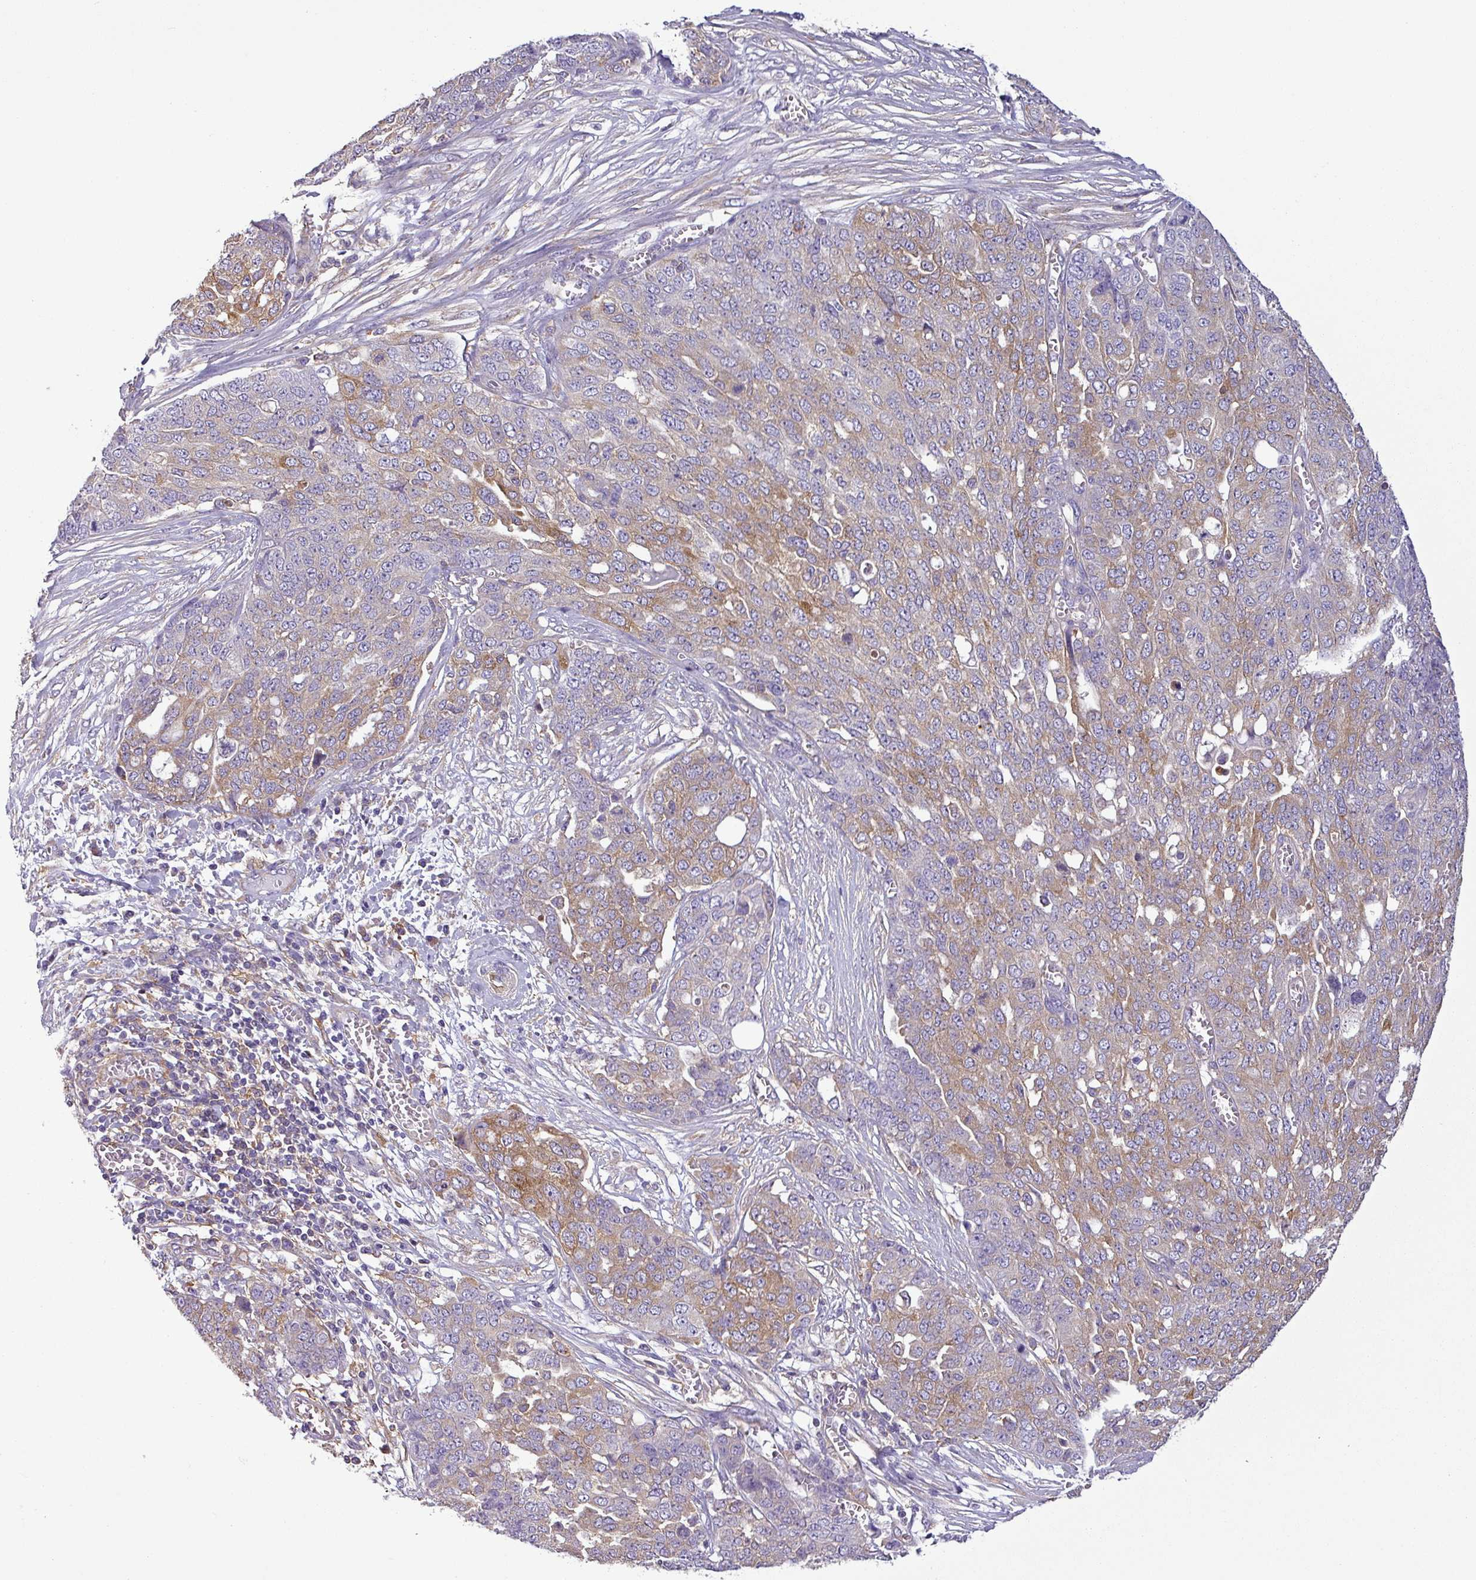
{"staining": {"intensity": "moderate", "quantity": "25%-75%", "location": "cytoplasmic/membranous"}, "tissue": "ovarian cancer", "cell_type": "Tumor cells", "image_type": "cancer", "snomed": [{"axis": "morphology", "description": "Cystadenocarcinoma, serous, NOS"}, {"axis": "topography", "description": "Soft tissue"}, {"axis": "topography", "description": "Ovary"}], "caption": "A high-resolution micrograph shows immunohistochemistry staining of ovarian cancer (serous cystadenocarcinoma), which reveals moderate cytoplasmic/membranous positivity in about 25%-75% of tumor cells. (DAB = brown stain, brightfield microscopy at high magnification).", "gene": "XNDC1N", "patient": {"sex": "female", "age": 57}}